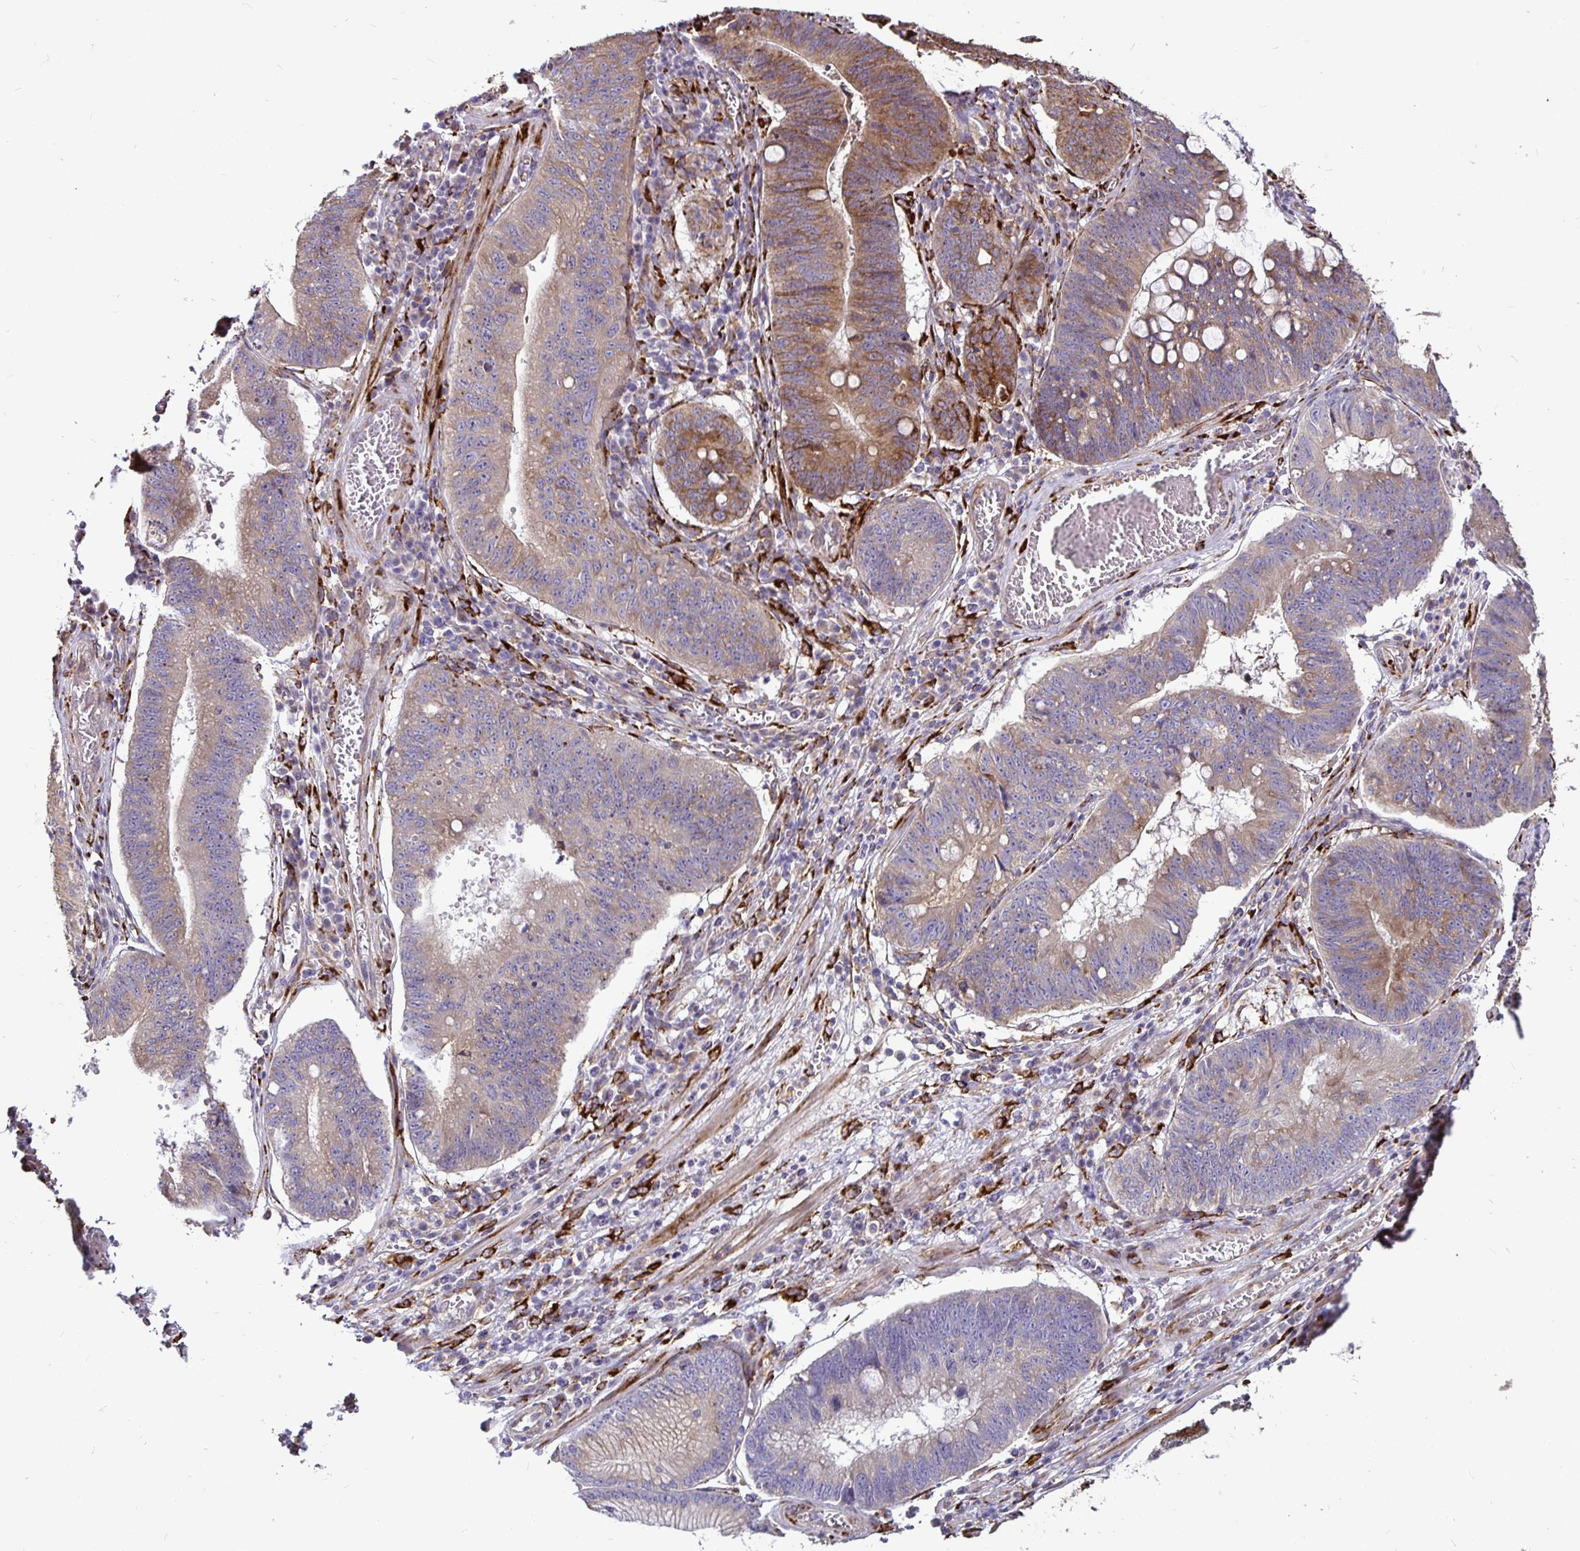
{"staining": {"intensity": "moderate", "quantity": "25%-75%", "location": "cytoplasmic/membranous"}, "tissue": "stomach cancer", "cell_type": "Tumor cells", "image_type": "cancer", "snomed": [{"axis": "morphology", "description": "Adenocarcinoma, NOS"}, {"axis": "topography", "description": "Stomach"}], "caption": "Stomach cancer stained for a protein (brown) reveals moderate cytoplasmic/membranous positive expression in approximately 25%-75% of tumor cells.", "gene": "P4HA2", "patient": {"sex": "male", "age": 59}}